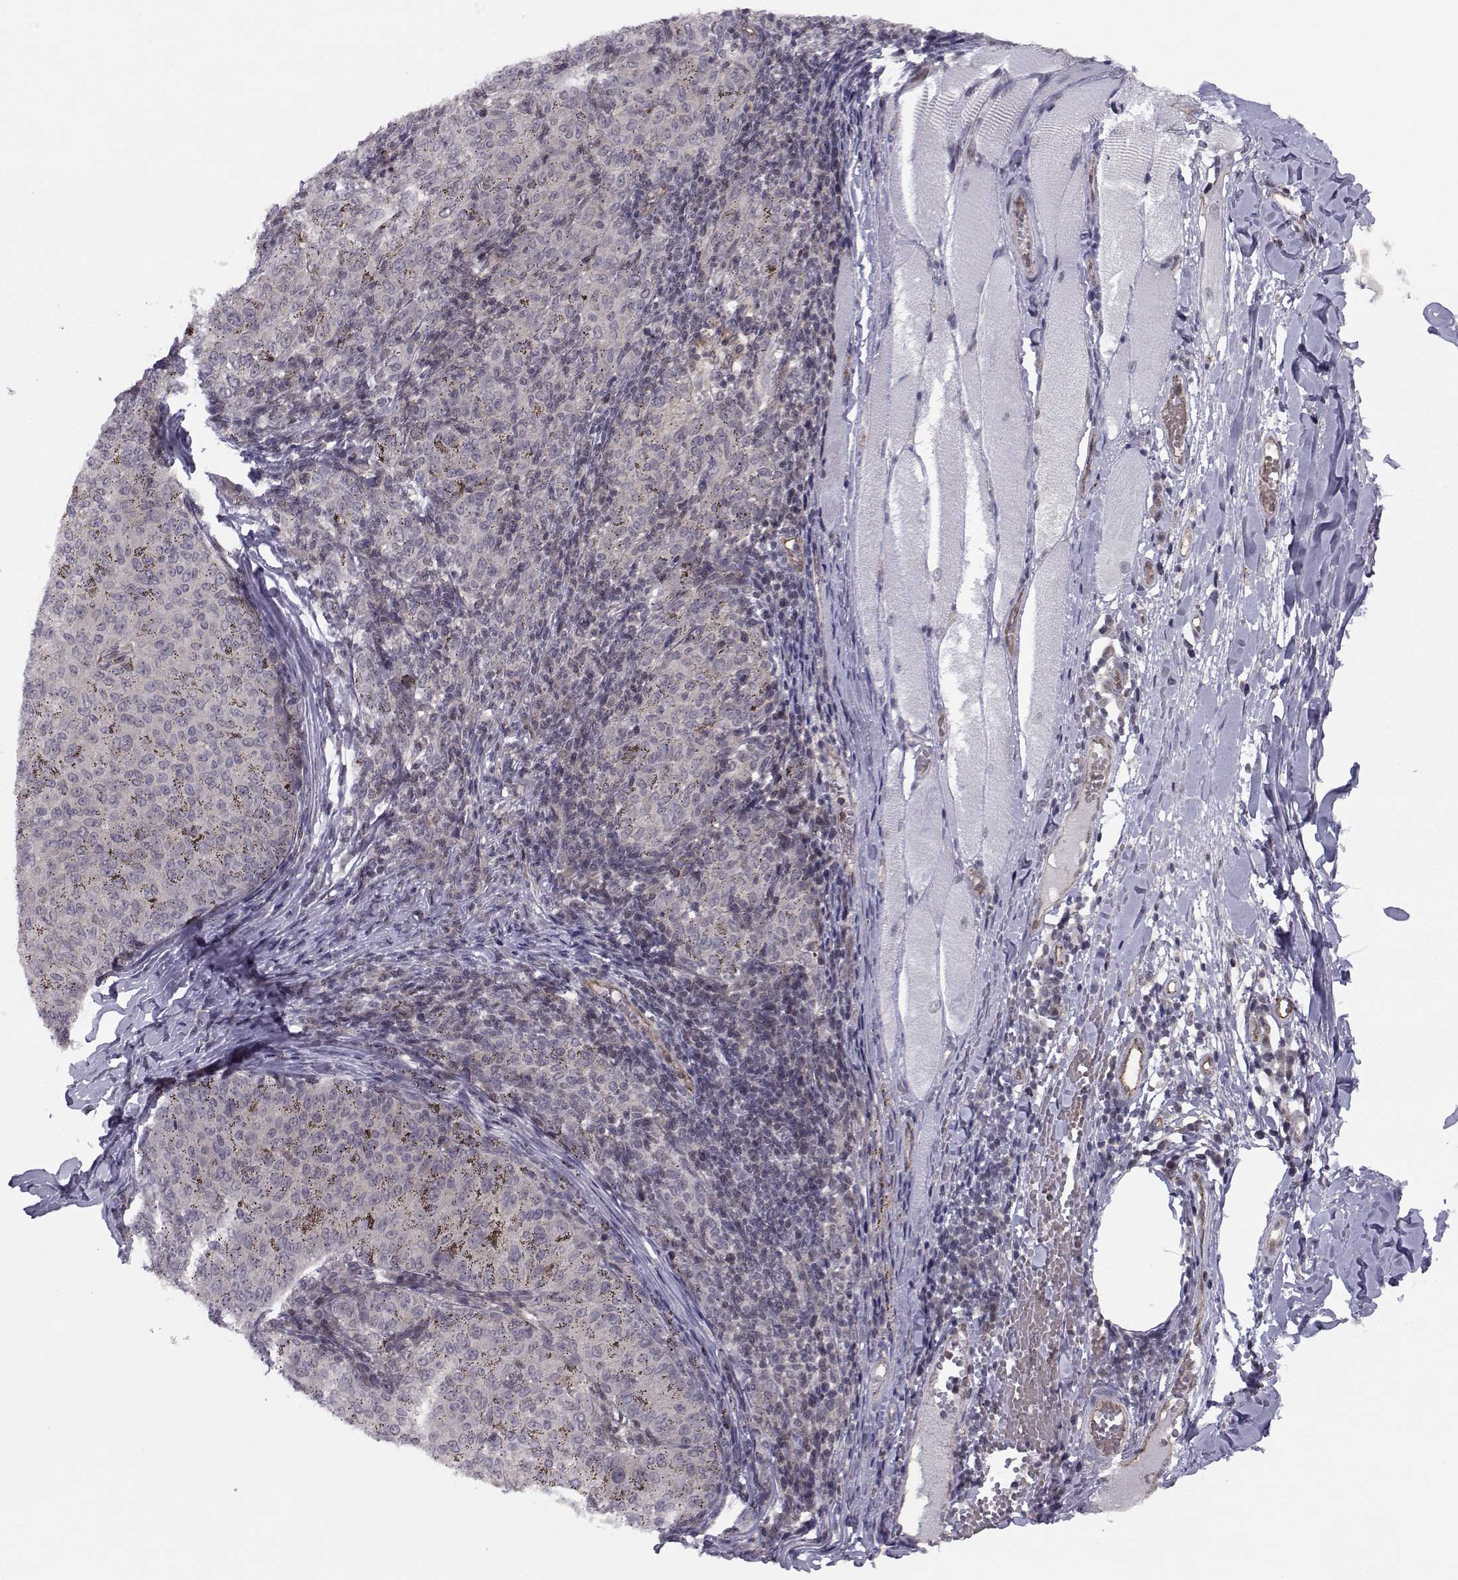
{"staining": {"intensity": "negative", "quantity": "none", "location": "none"}, "tissue": "melanoma", "cell_type": "Tumor cells", "image_type": "cancer", "snomed": [{"axis": "morphology", "description": "Malignant melanoma, NOS"}, {"axis": "topography", "description": "Skin"}], "caption": "Immunohistochemistry (IHC) histopathology image of neoplastic tissue: melanoma stained with DAB (3,3'-diaminobenzidine) reveals no significant protein staining in tumor cells. (Immunohistochemistry, brightfield microscopy, high magnification).", "gene": "KIF13B", "patient": {"sex": "female", "age": 72}}